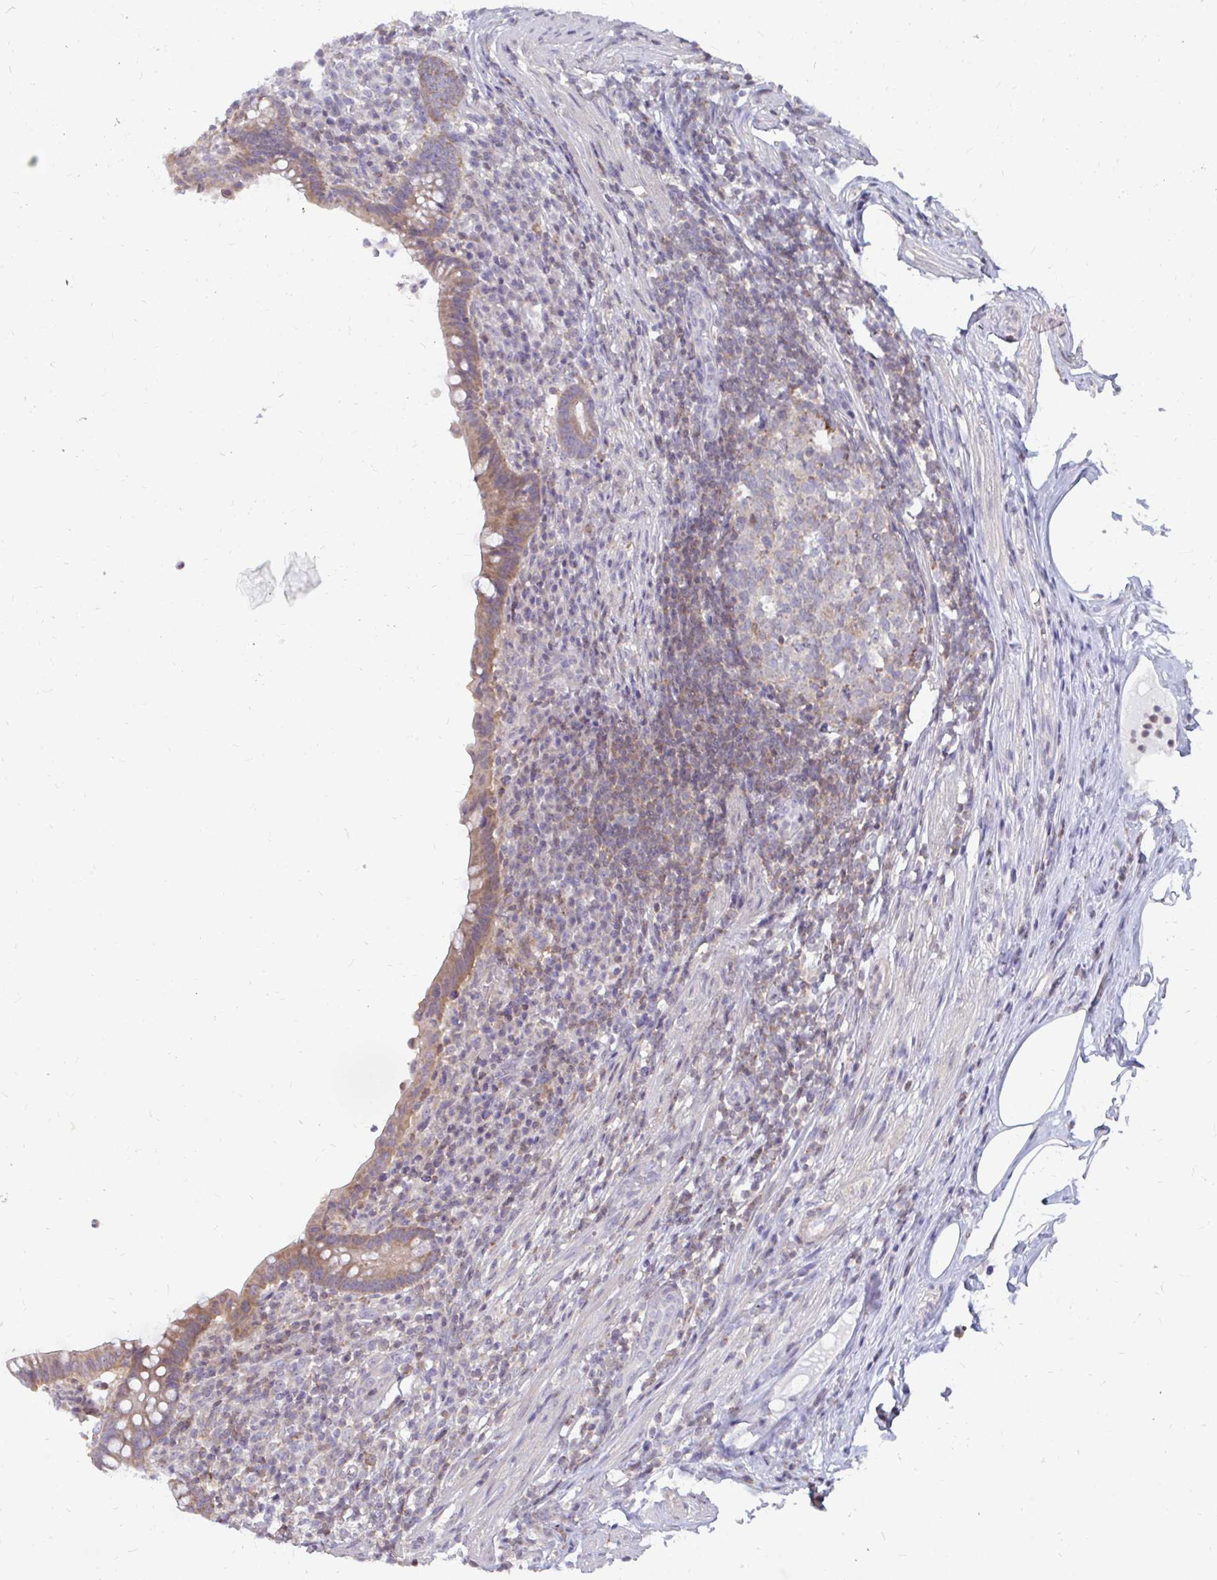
{"staining": {"intensity": "moderate", "quantity": ">75%", "location": "cytoplasmic/membranous"}, "tissue": "appendix", "cell_type": "Glandular cells", "image_type": "normal", "snomed": [{"axis": "morphology", "description": "Normal tissue, NOS"}, {"axis": "topography", "description": "Appendix"}], "caption": "Brown immunohistochemical staining in unremarkable appendix displays moderate cytoplasmic/membranous expression in about >75% of glandular cells. (Stains: DAB in brown, nuclei in blue, Microscopy: brightfield microscopy at high magnification).", "gene": "DNAJA2", "patient": {"sex": "female", "age": 56}}